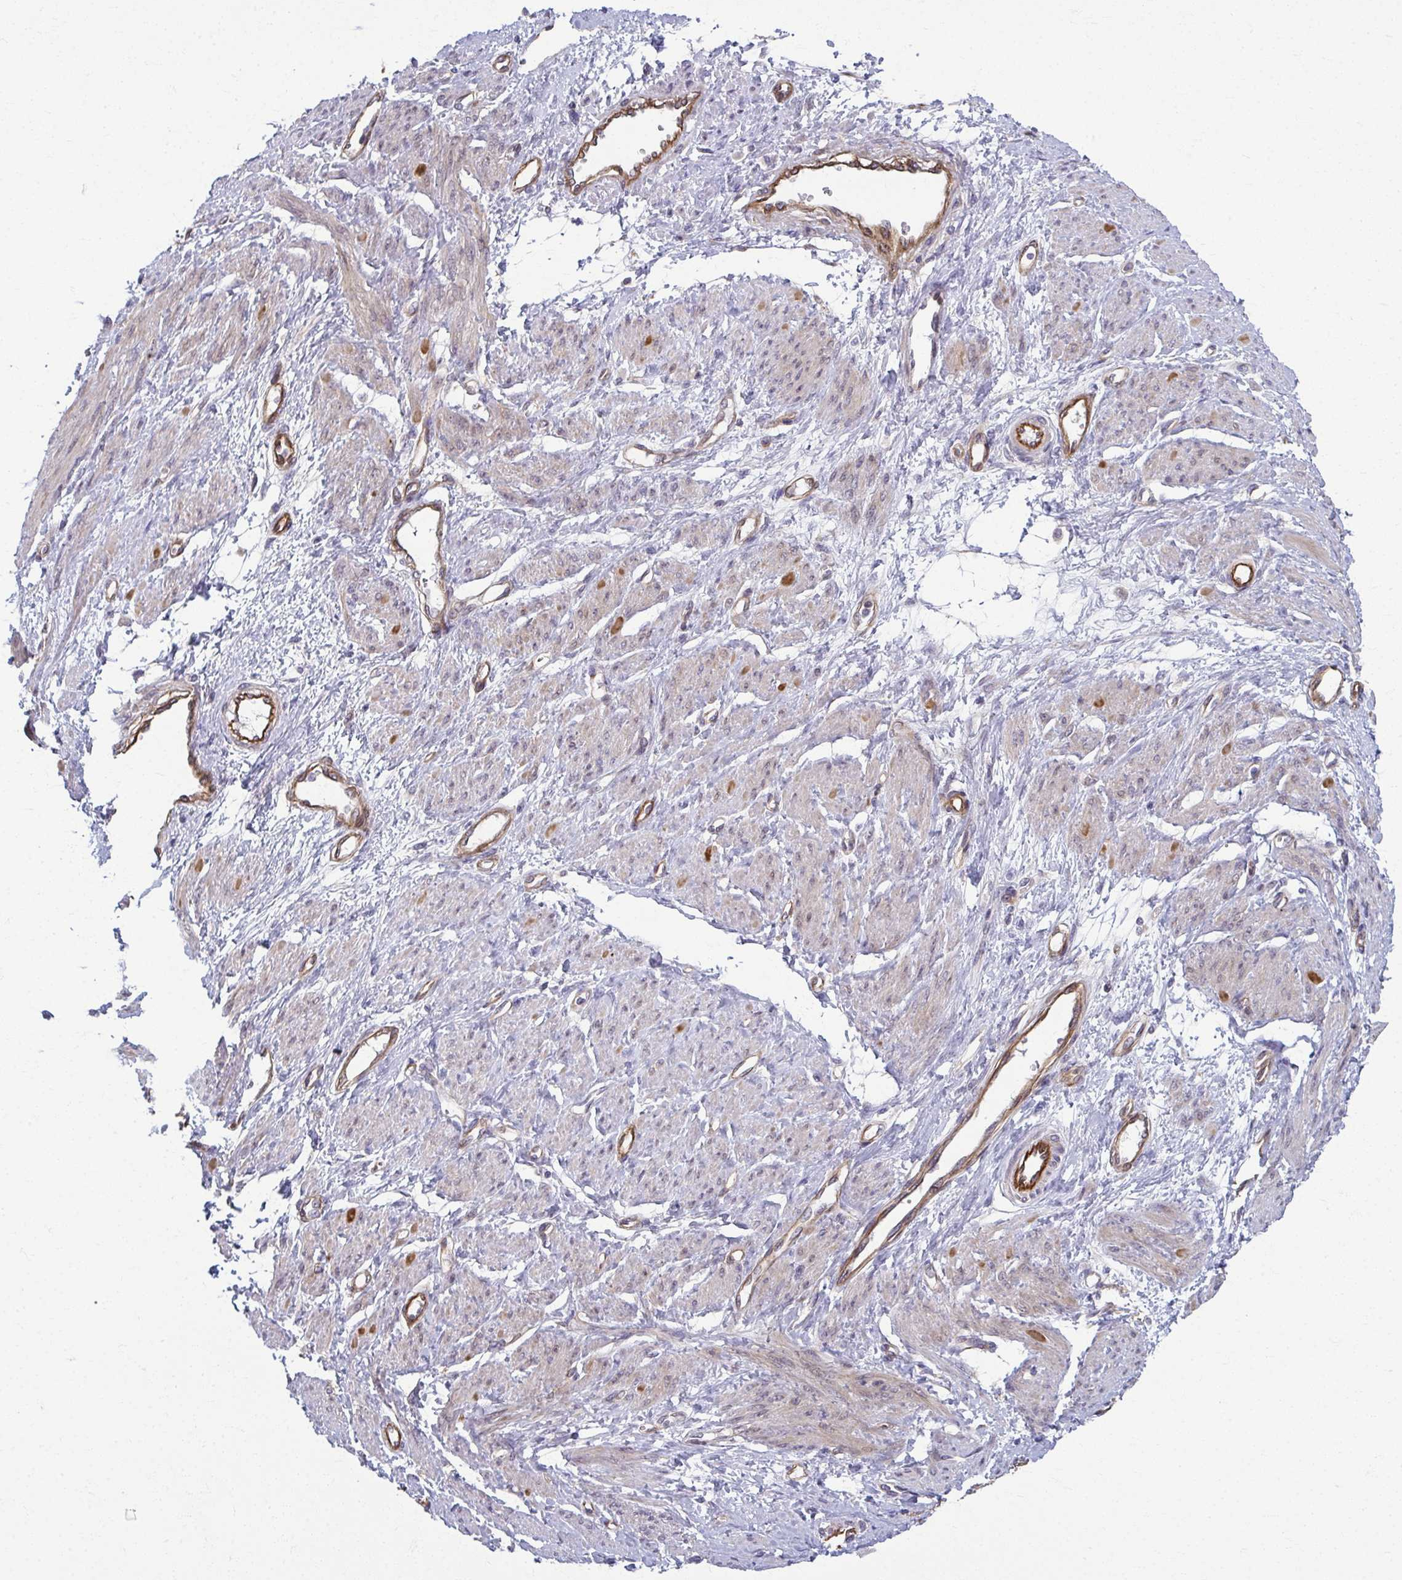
{"staining": {"intensity": "weak", "quantity": "25%-75%", "location": "cytoplasmic/membranous"}, "tissue": "smooth muscle", "cell_type": "Smooth muscle cells", "image_type": "normal", "snomed": [{"axis": "morphology", "description": "Normal tissue, NOS"}, {"axis": "topography", "description": "Smooth muscle"}, {"axis": "topography", "description": "Uterus"}], "caption": "DAB immunohistochemical staining of unremarkable smooth muscle reveals weak cytoplasmic/membranous protein positivity in approximately 25%-75% of smooth muscle cells.", "gene": "EID2B", "patient": {"sex": "female", "age": 39}}